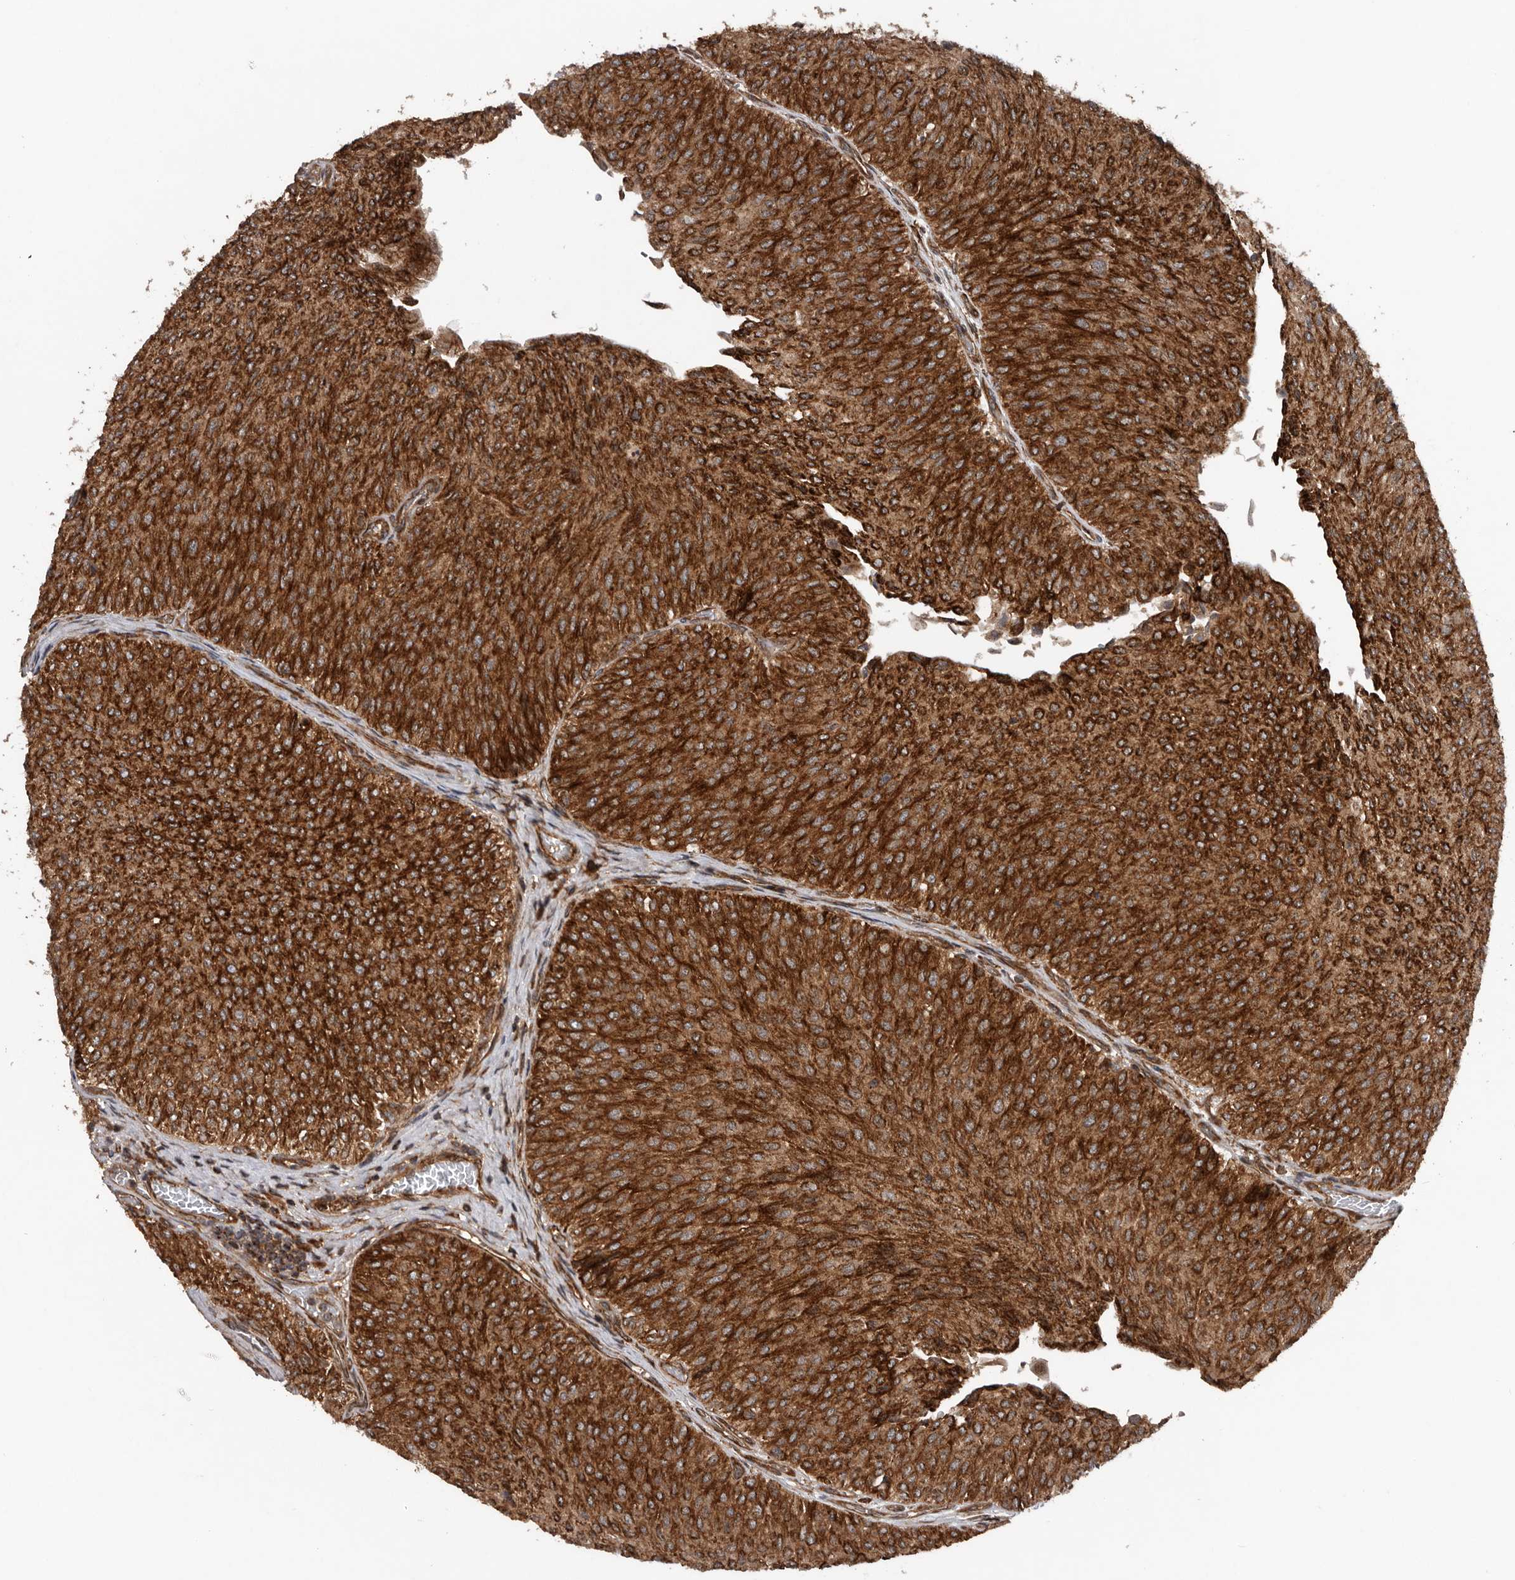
{"staining": {"intensity": "strong", "quantity": ">75%", "location": "cytoplasmic/membranous"}, "tissue": "urothelial cancer", "cell_type": "Tumor cells", "image_type": "cancer", "snomed": [{"axis": "morphology", "description": "Urothelial carcinoma, Low grade"}, {"axis": "topography", "description": "Urinary bladder"}], "caption": "Immunohistochemistry (IHC) photomicrograph of neoplastic tissue: human urothelial cancer stained using IHC shows high levels of strong protein expression localized specifically in the cytoplasmic/membranous of tumor cells, appearing as a cytoplasmic/membranous brown color.", "gene": "CCDC190", "patient": {"sex": "male", "age": 78}}